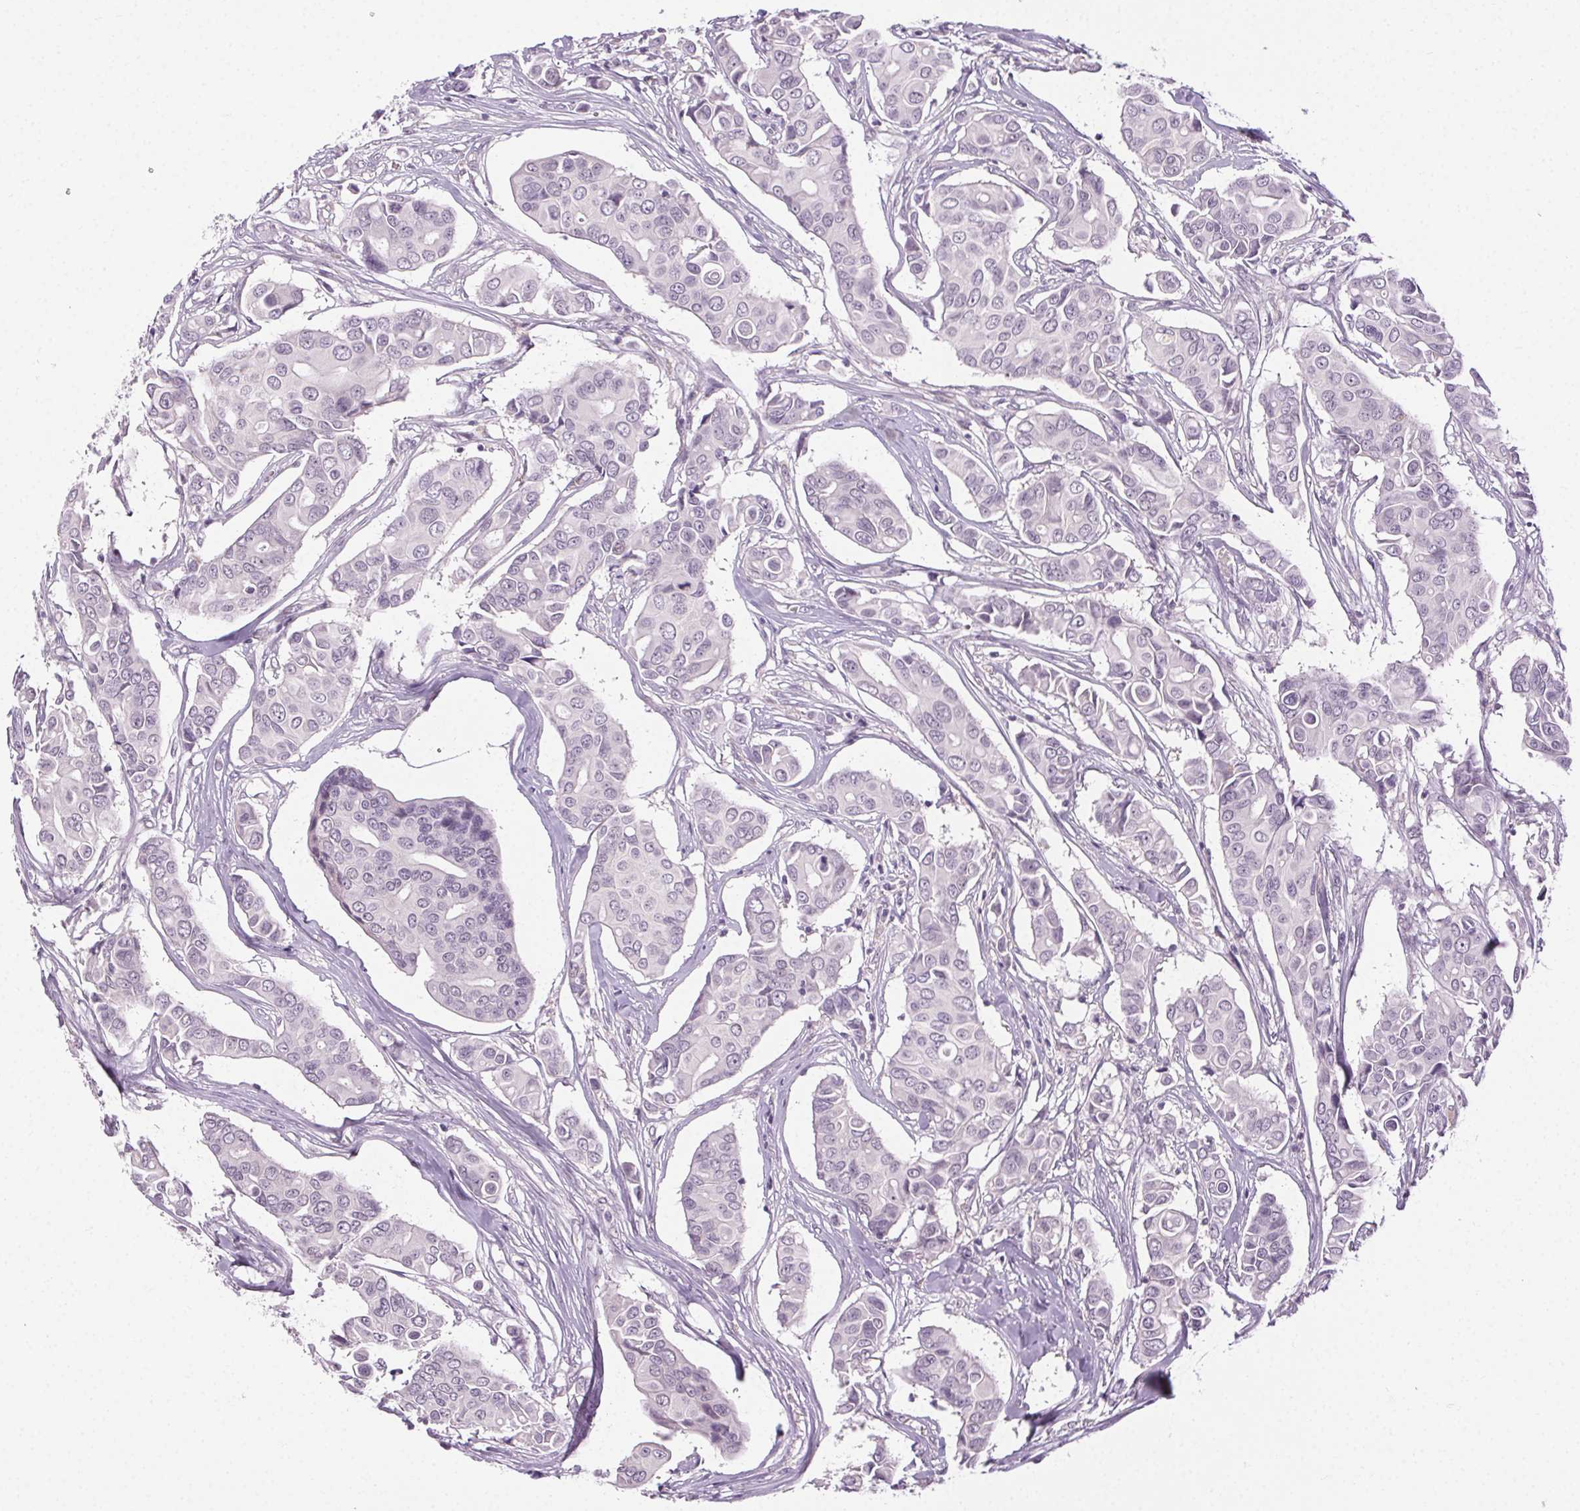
{"staining": {"intensity": "negative", "quantity": "none", "location": "none"}, "tissue": "breast cancer", "cell_type": "Tumor cells", "image_type": "cancer", "snomed": [{"axis": "morphology", "description": "Duct carcinoma"}, {"axis": "topography", "description": "Breast"}], "caption": "High power microscopy histopathology image of an IHC micrograph of infiltrating ductal carcinoma (breast), revealing no significant positivity in tumor cells. (DAB immunohistochemistry (IHC) with hematoxylin counter stain).", "gene": "FAM168A", "patient": {"sex": "female", "age": 54}}